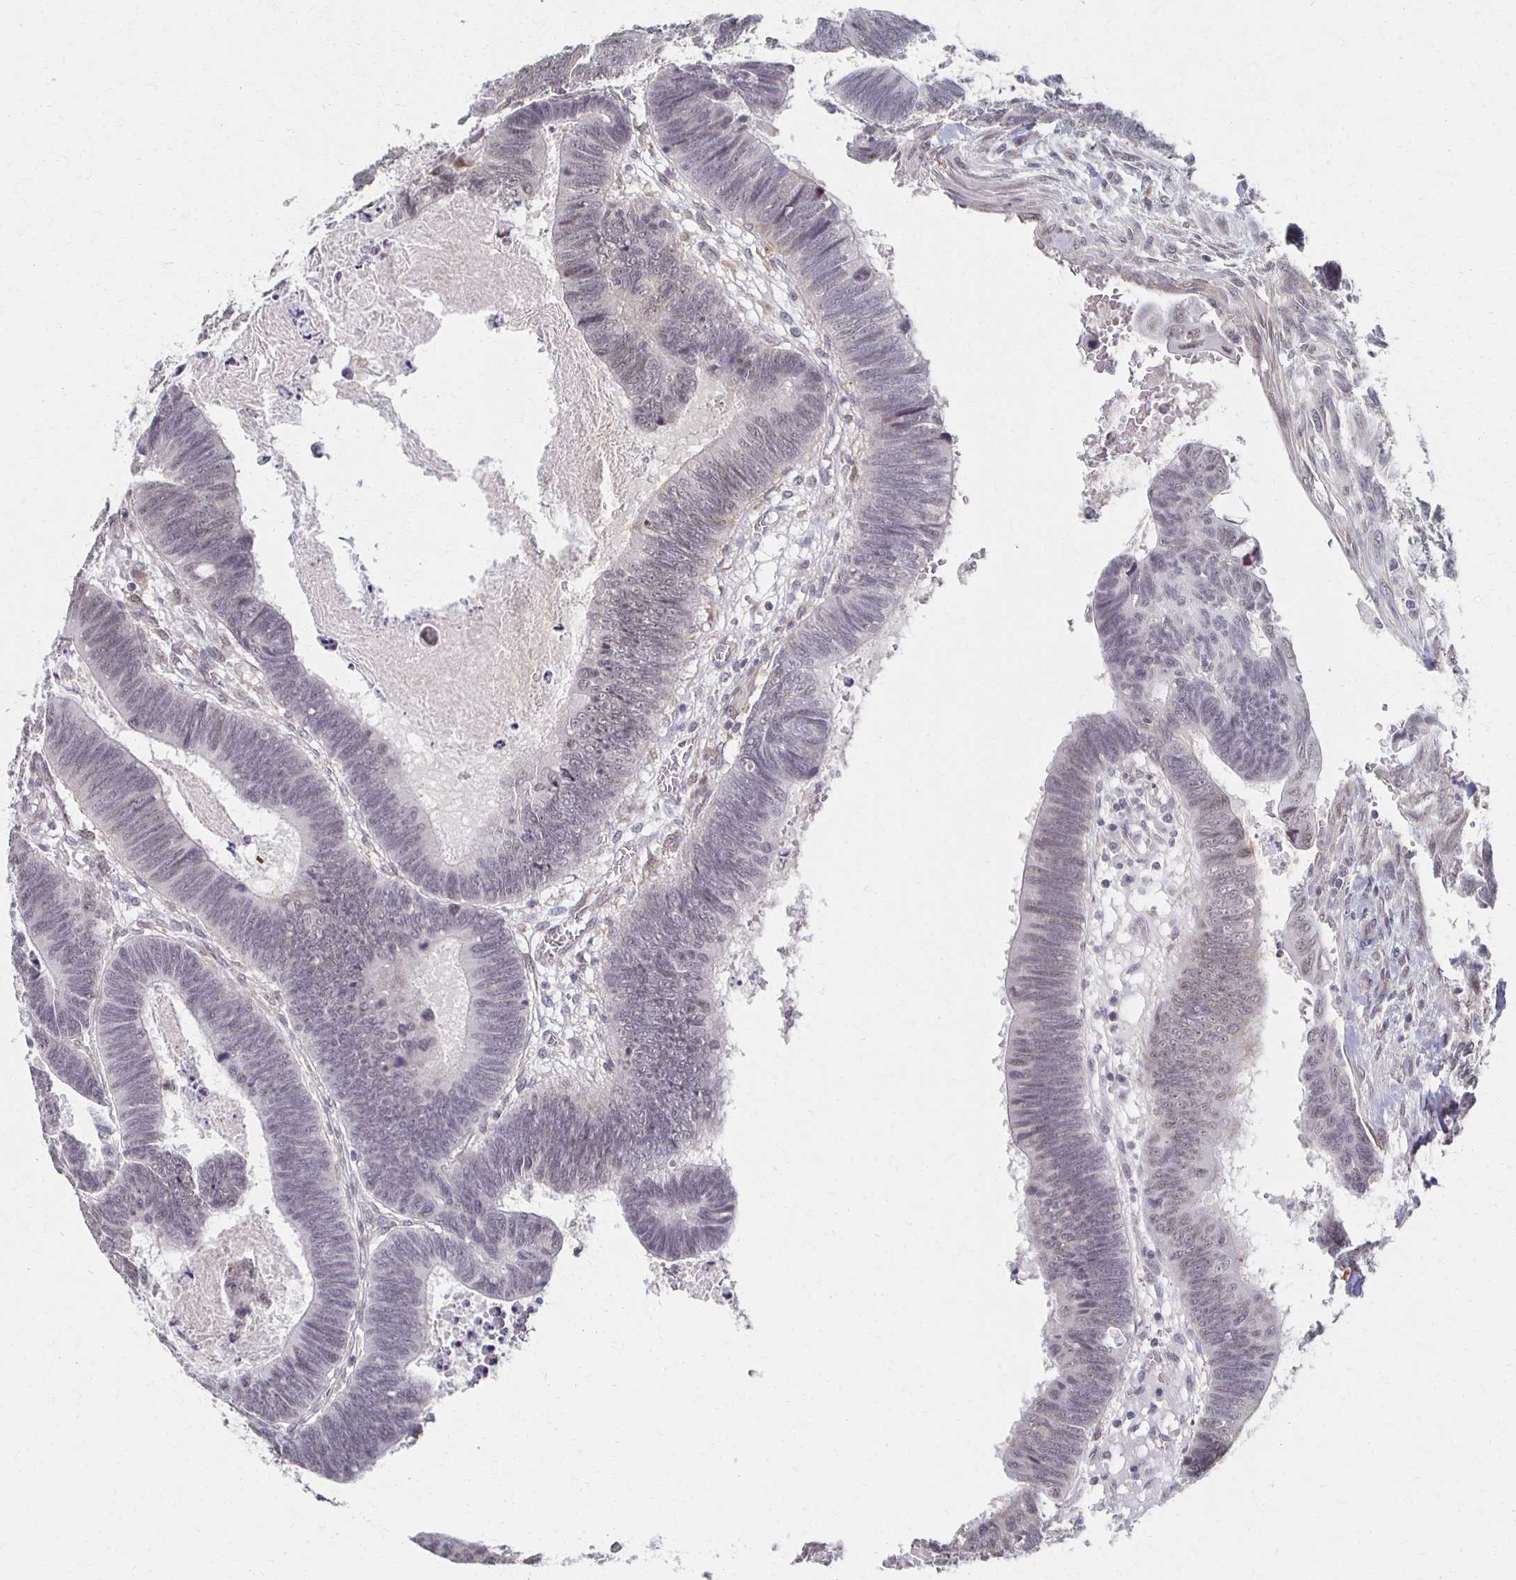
{"staining": {"intensity": "negative", "quantity": "none", "location": "none"}, "tissue": "colorectal cancer", "cell_type": "Tumor cells", "image_type": "cancer", "snomed": [{"axis": "morphology", "description": "Adenocarcinoma, NOS"}, {"axis": "topography", "description": "Colon"}], "caption": "The immunohistochemistry (IHC) image has no significant positivity in tumor cells of colorectal cancer (adenocarcinoma) tissue.", "gene": "DAB1", "patient": {"sex": "male", "age": 62}}